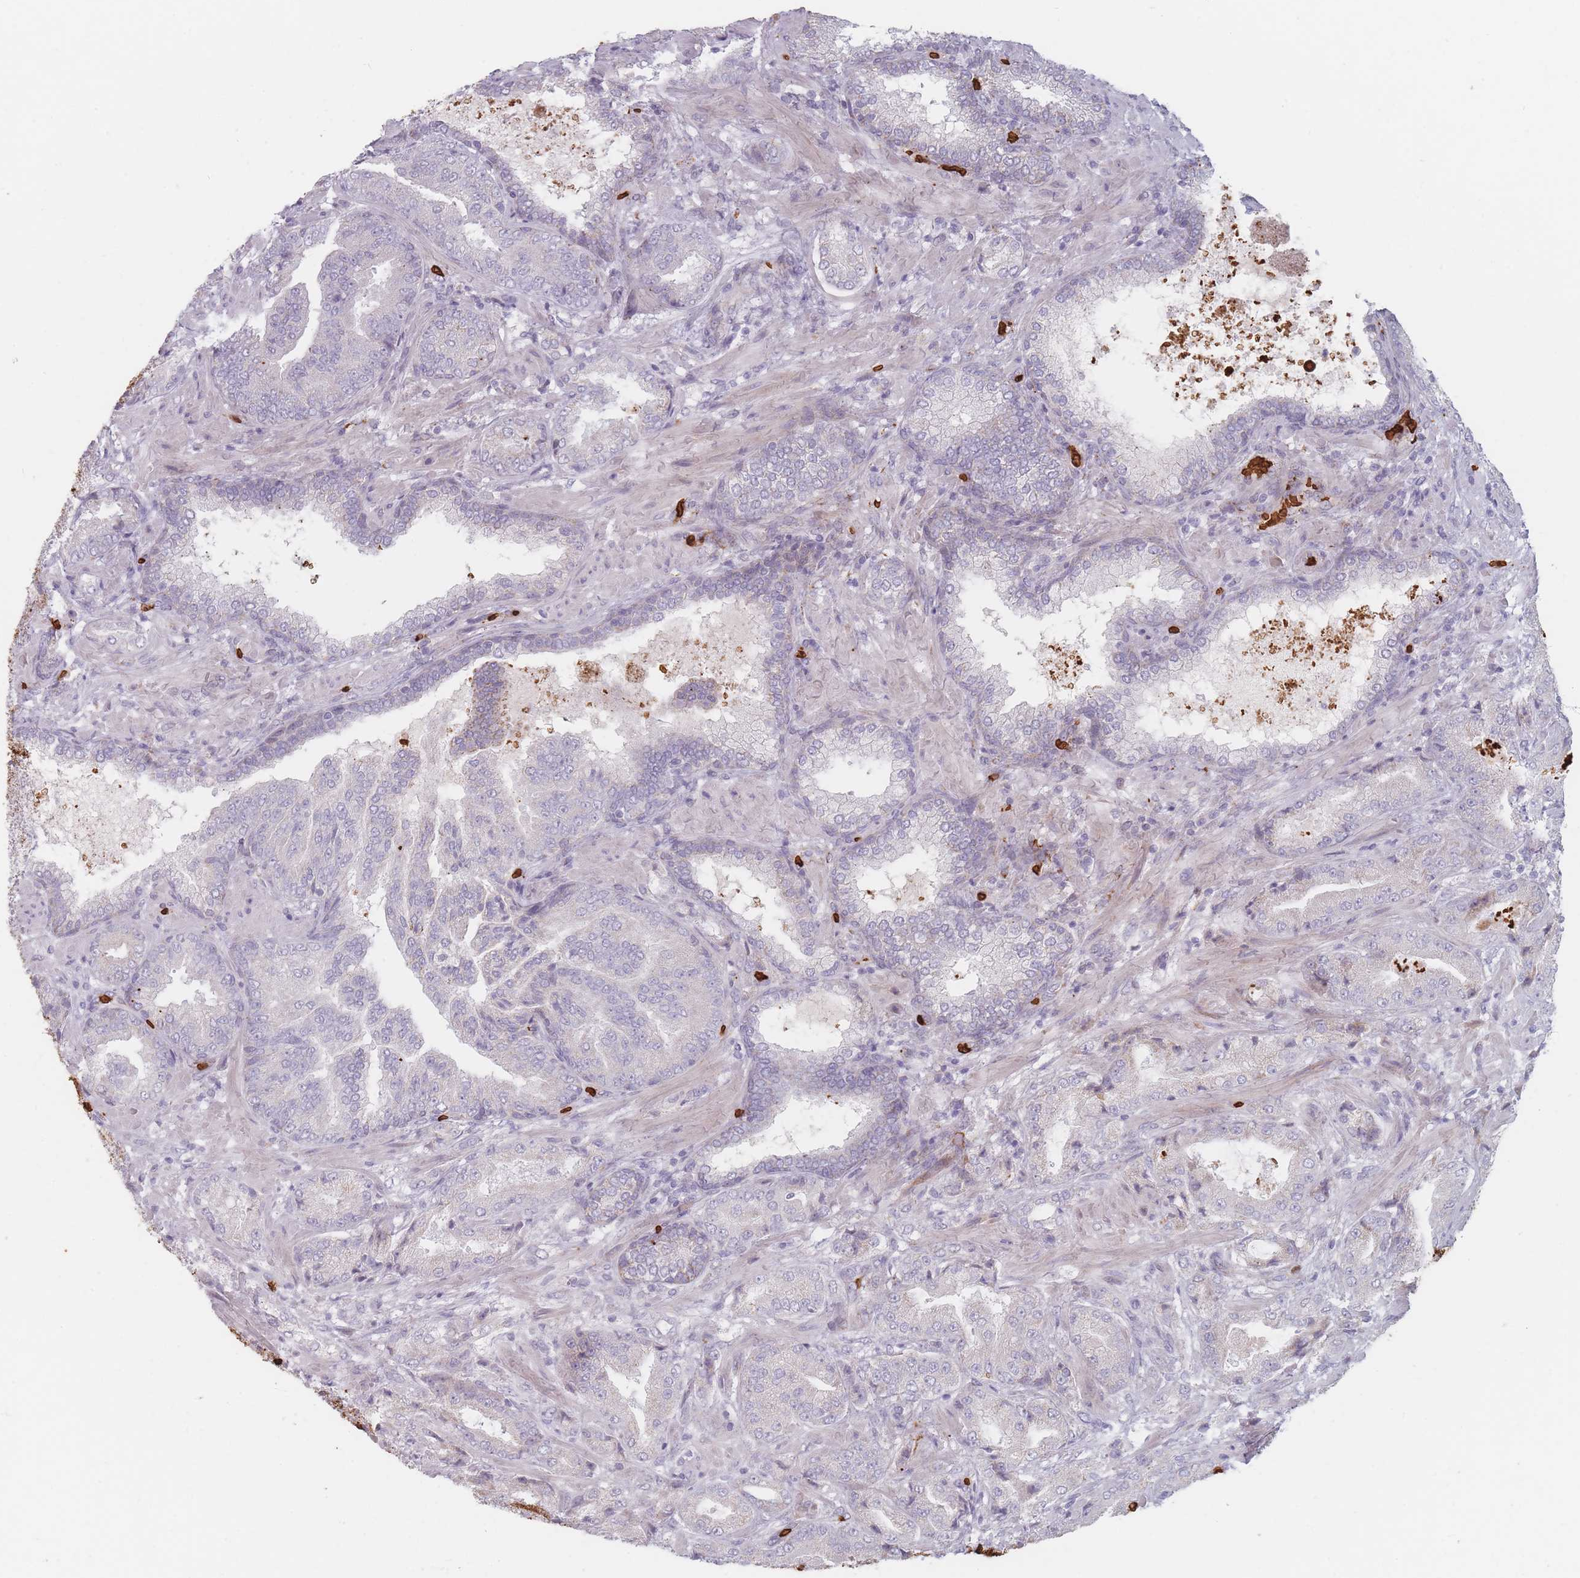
{"staining": {"intensity": "negative", "quantity": "none", "location": "none"}, "tissue": "prostate cancer", "cell_type": "Tumor cells", "image_type": "cancer", "snomed": [{"axis": "morphology", "description": "Adenocarcinoma, High grade"}, {"axis": "topography", "description": "Prostate"}], "caption": "Tumor cells show no significant protein positivity in prostate cancer (high-grade adenocarcinoma).", "gene": "SLC2A6", "patient": {"sex": "male", "age": 68}}